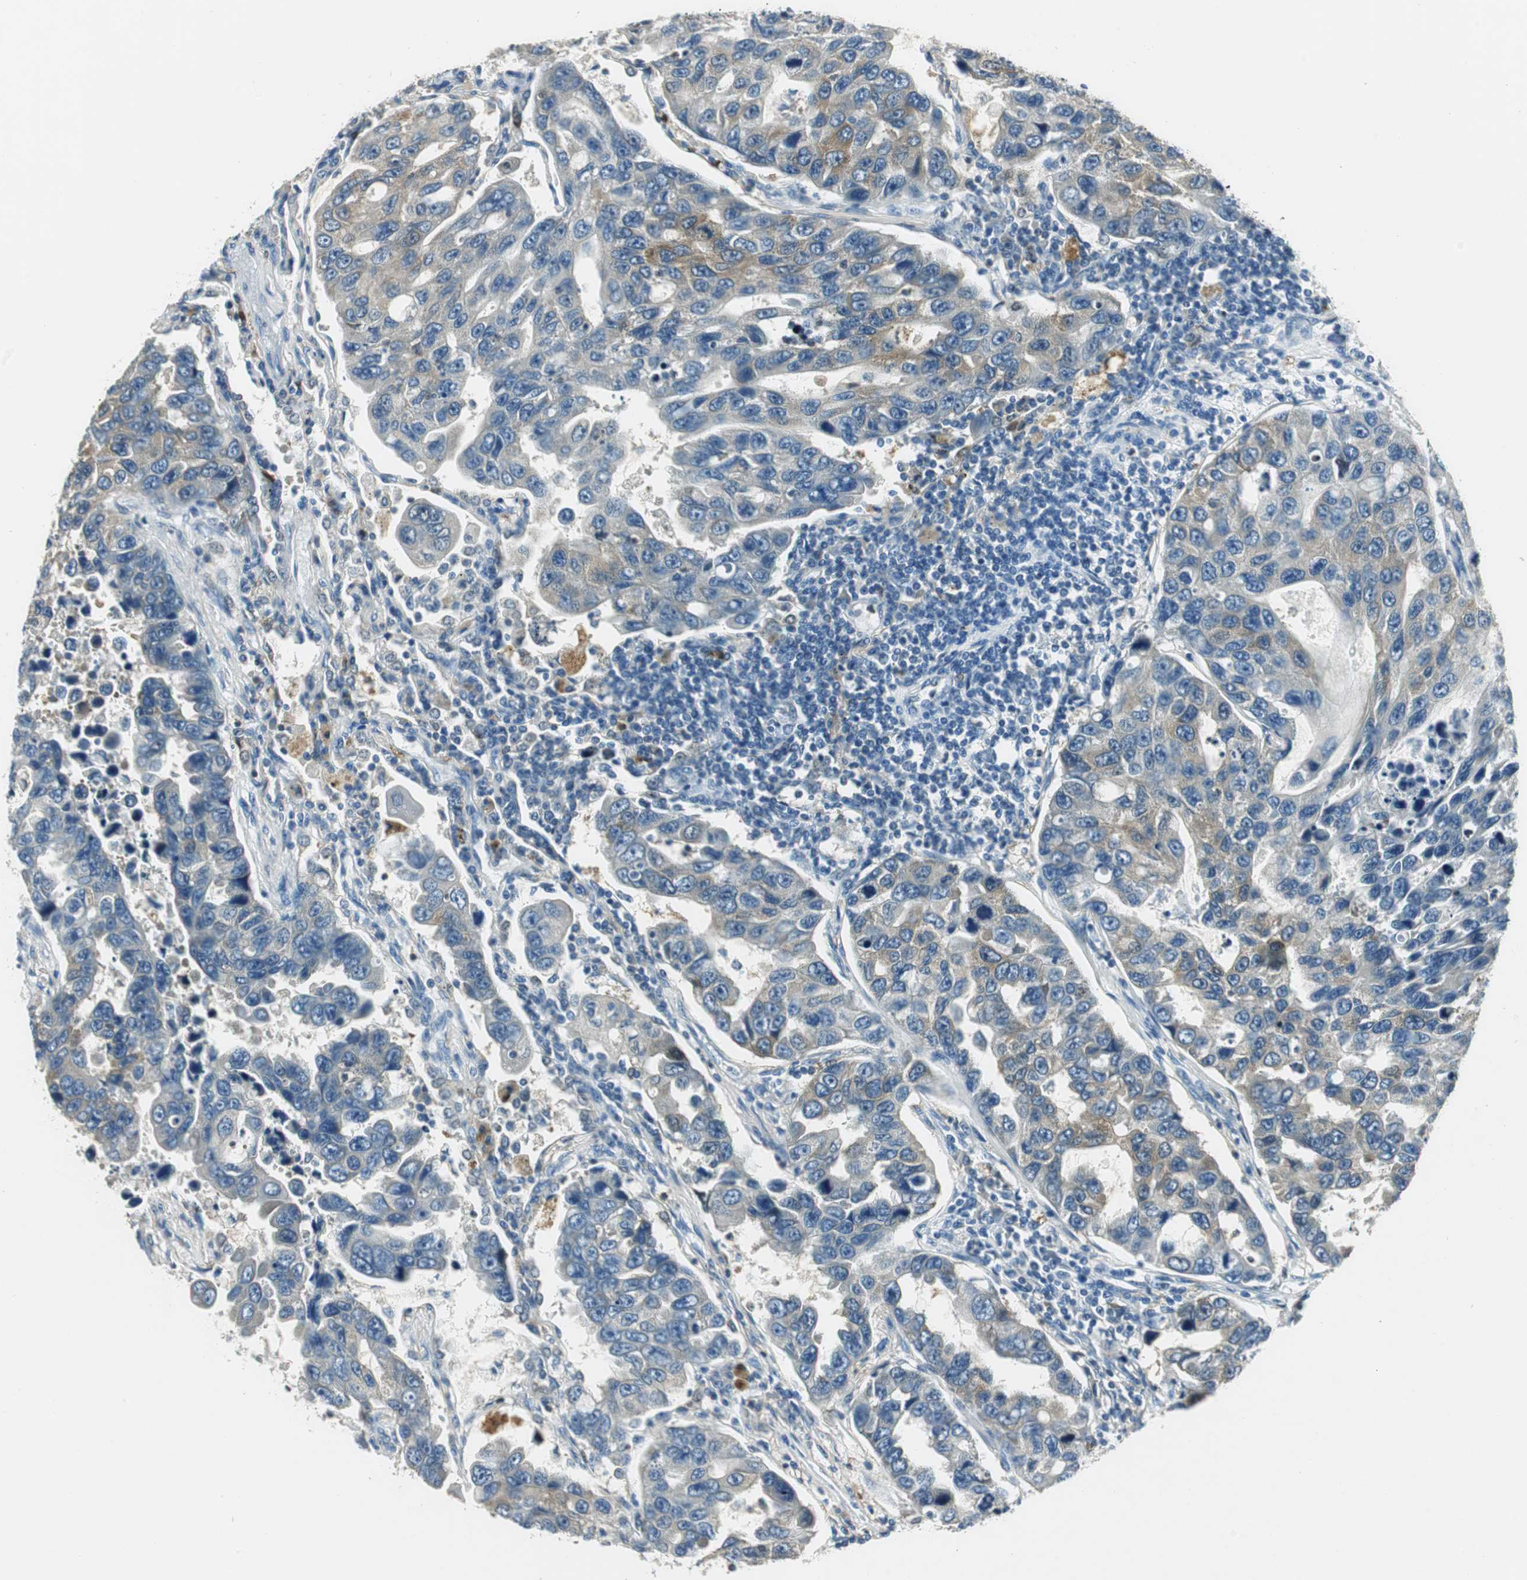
{"staining": {"intensity": "weak", "quantity": "<25%", "location": "cytoplasmic/membranous"}, "tissue": "lung cancer", "cell_type": "Tumor cells", "image_type": "cancer", "snomed": [{"axis": "morphology", "description": "Adenocarcinoma, NOS"}, {"axis": "topography", "description": "Lung"}], "caption": "Lung cancer stained for a protein using IHC exhibits no staining tumor cells.", "gene": "ME1", "patient": {"sex": "male", "age": 64}}